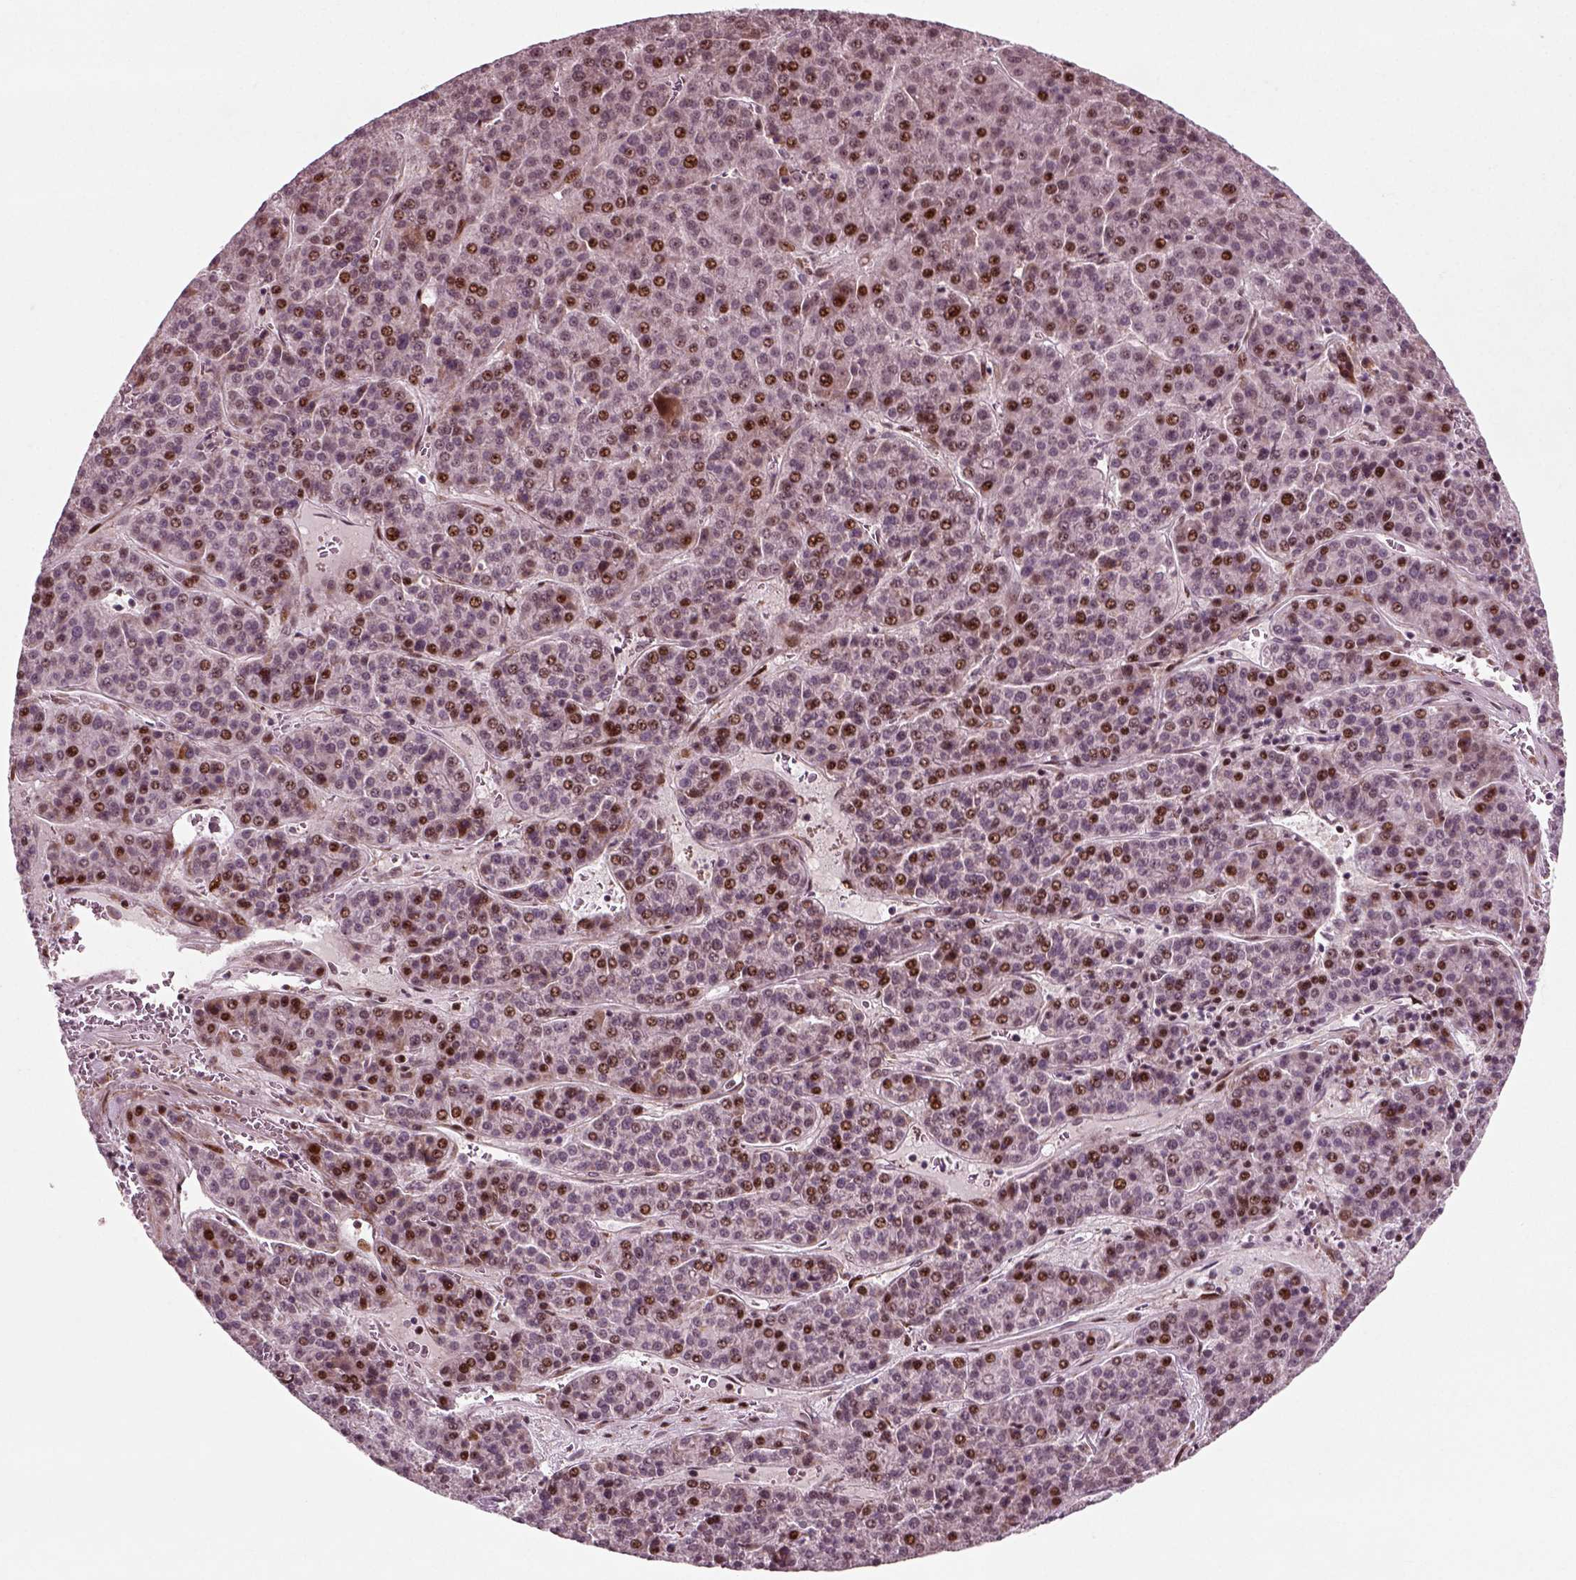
{"staining": {"intensity": "strong", "quantity": "<25%", "location": "nuclear"}, "tissue": "liver cancer", "cell_type": "Tumor cells", "image_type": "cancer", "snomed": [{"axis": "morphology", "description": "Carcinoma, Hepatocellular, NOS"}, {"axis": "topography", "description": "Liver"}], "caption": "Liver hepatocellular carcinoma stained for a protein reveals strong nuclear positivity in tumor cells.", "gene": "CDC14A", "patient": {"sex": "female", "age": 58}}